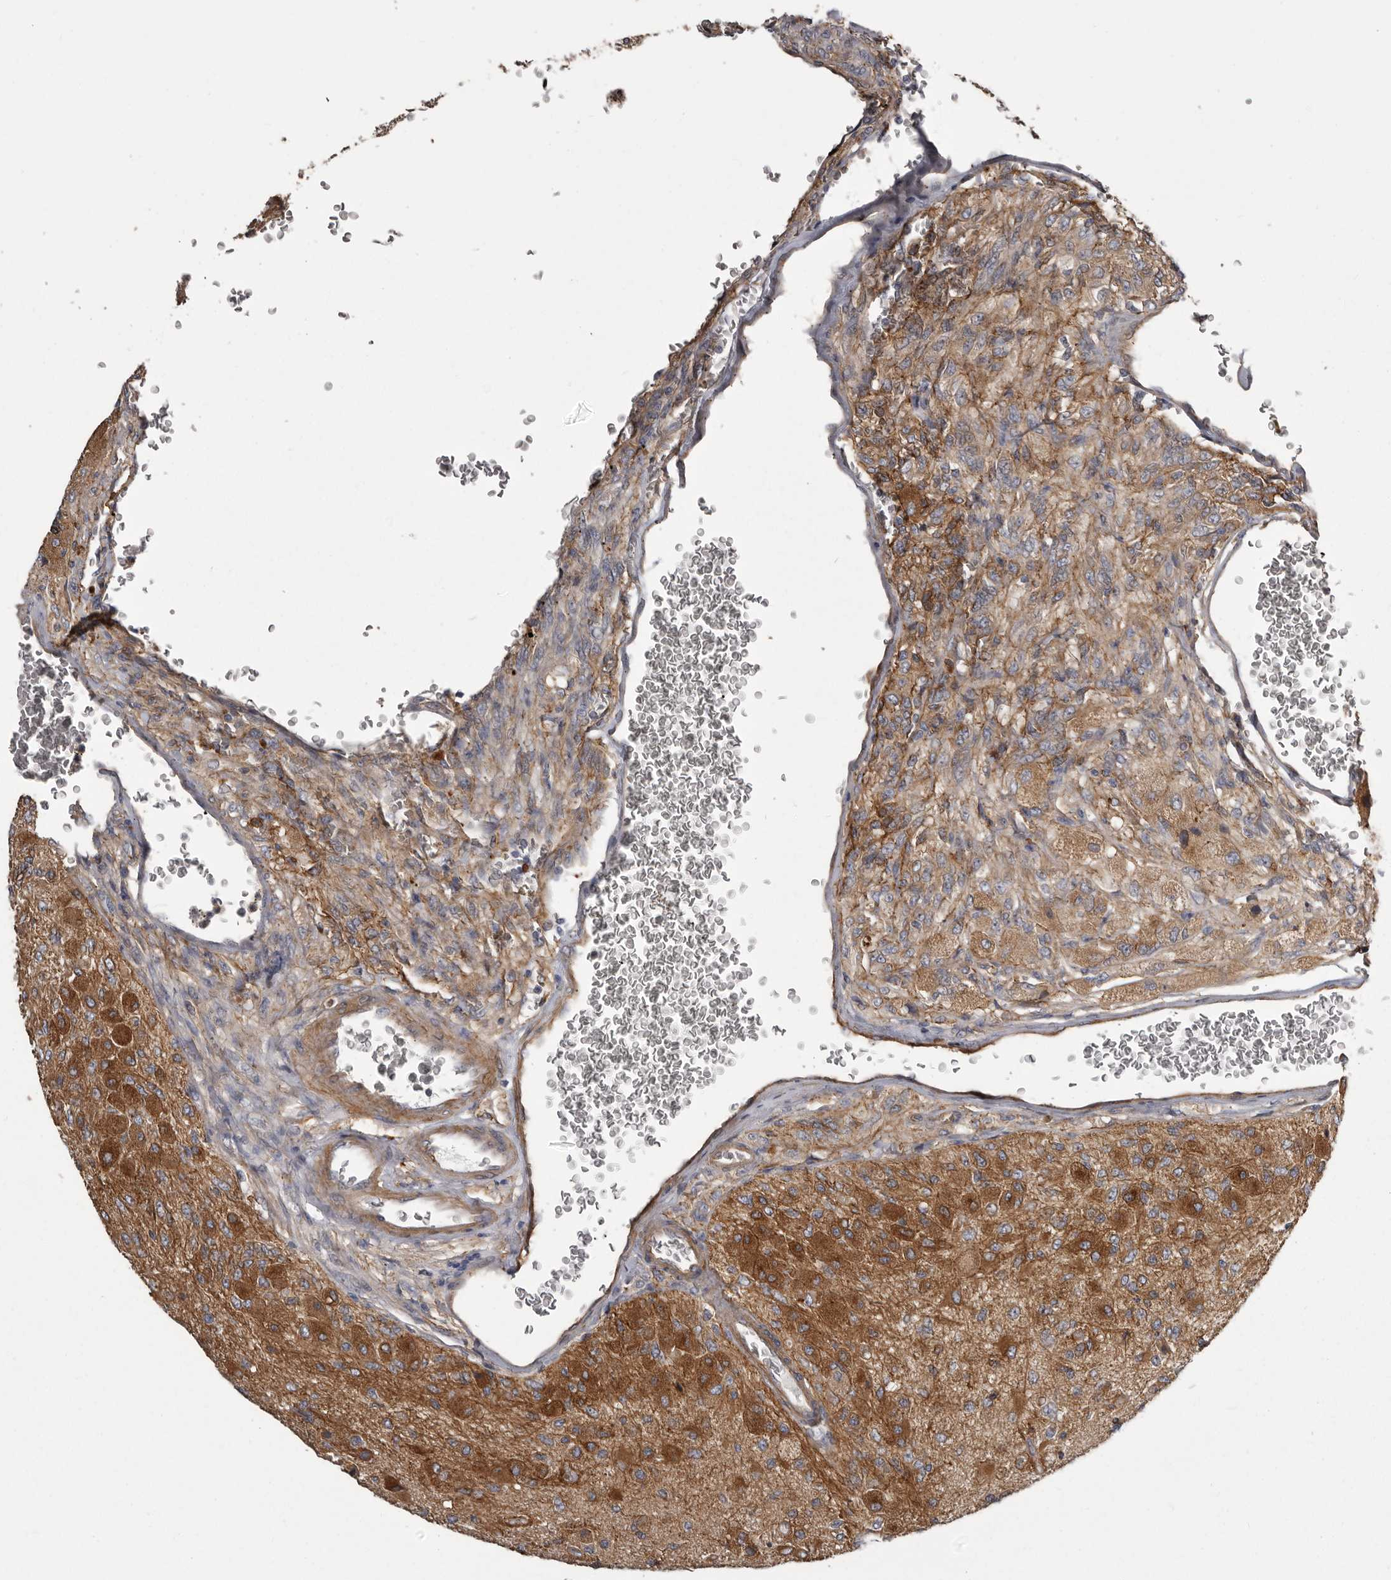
{"staining": {"intensity": "moderate", "quantity": ">75%", "location": "cytoplasmic/membranous"}, "tissue": "glioma", "cell_type": "Tumor cells", "image_type": "cancer", "snomed": [{"axis": "morphology", "description": "Normal tissue, NOS"}, {"axis": "morphology", "description": "Glioma, malignant, High grade"}, {"axis": "topography", "description": "Cerebral cortex"}], "caption": "Protein staining reveals moderate cytoplasmic/membranous expression in about >75% of tumor cells in glioma. The staining was performed using DAB (3,3'-diaminobenzidine), with brown indicating positive protein expression. Nuclei are stained blue with hematoxylin.", "gene": "ENAH", "patient": {"sex": "male", "age": 77}}